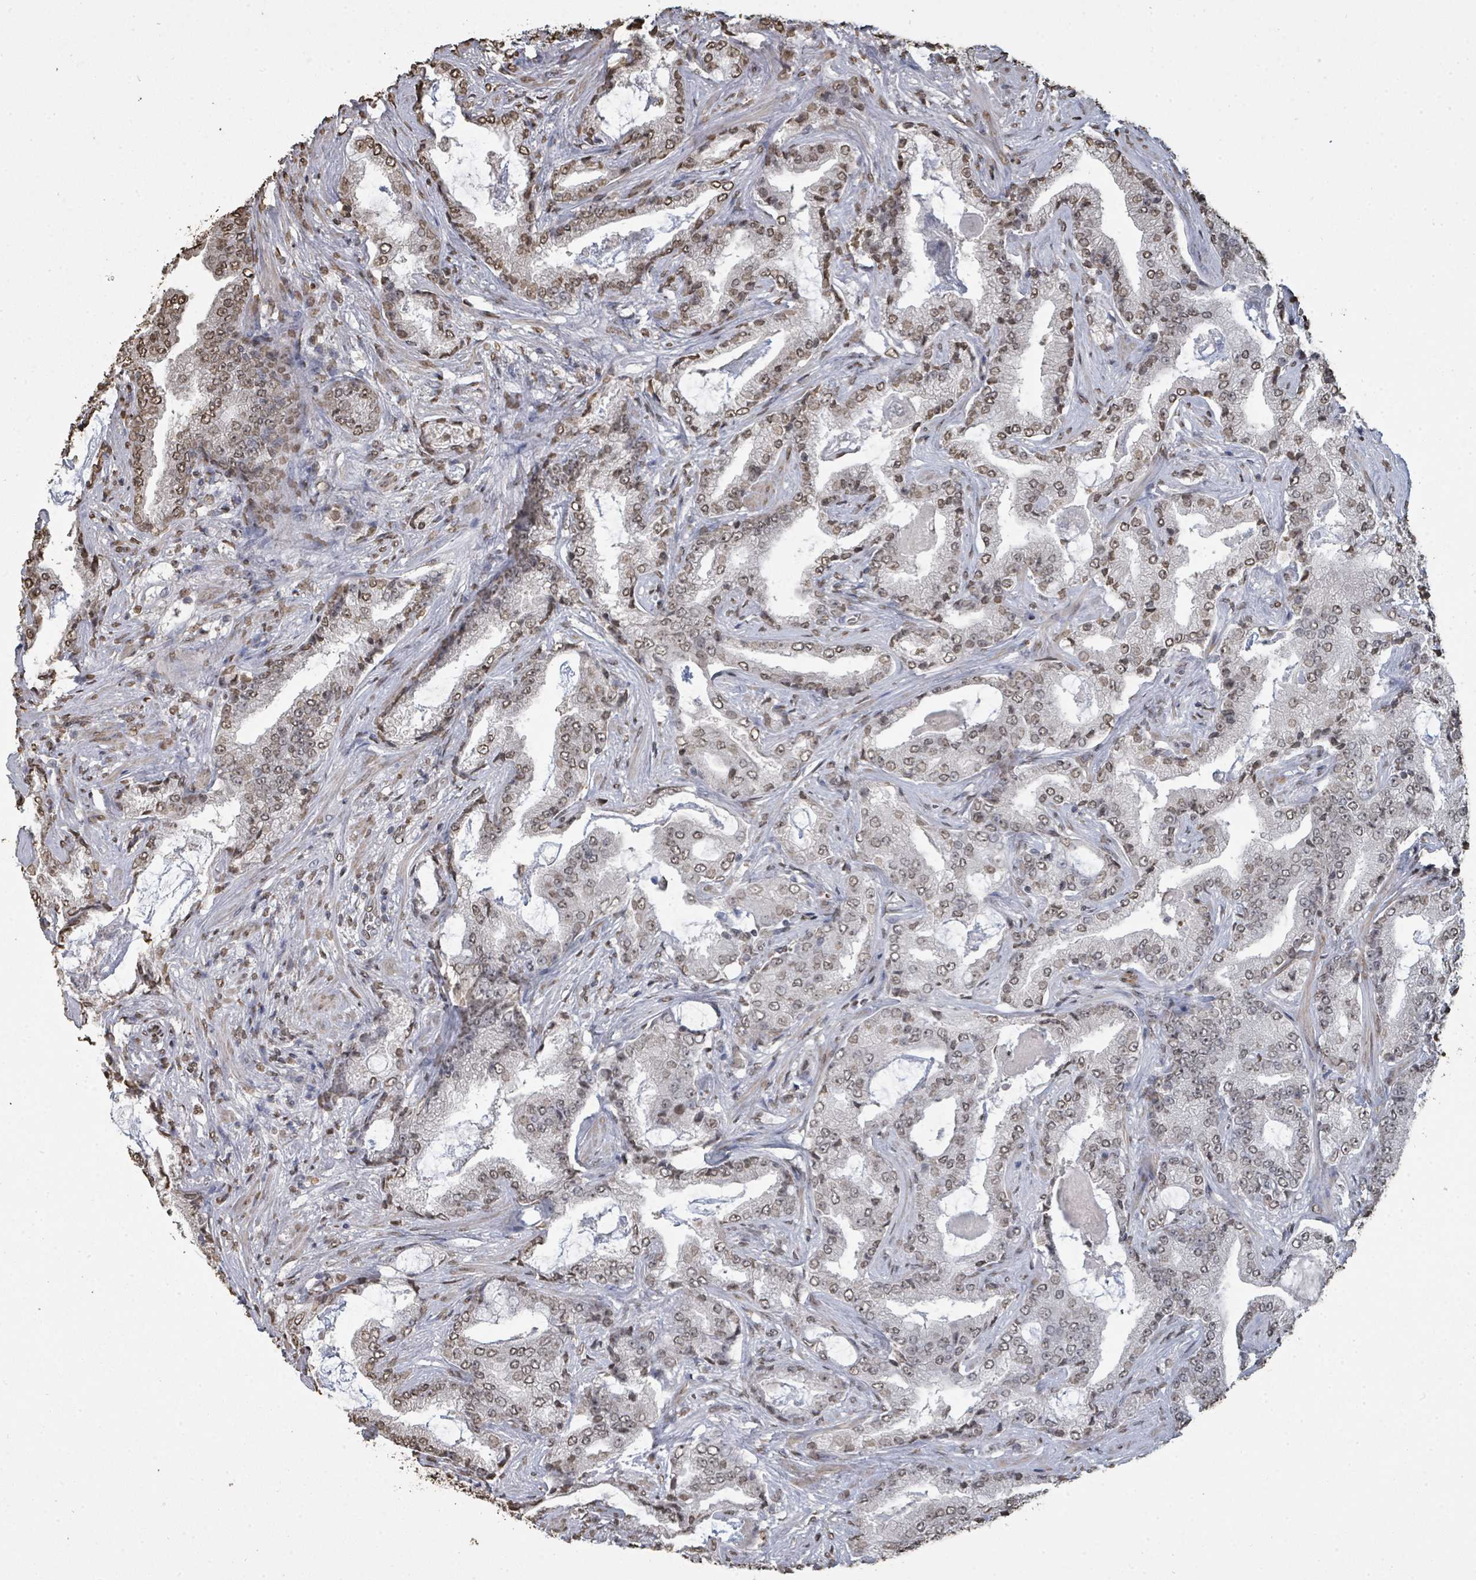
{"staining": {"intensity": "weak", "quantity": ">75%", "location": "nuclear"}, "tissue": "prostate cancer", "cell_type": "Tumor cells", "image_type": "cancer", "snomed": [{"axis": "morphology", "description": "Adenocarcinoma, High grade"}, {"axis": "topography", "description": "Prostate"}], "caption": "Brown immunohistochemical staining in prostate cancer displays weak nuclear expression in about >75% of tumor cells.", "gene": "MRPS12", "patient": {"sex": "male", "age": 68}}